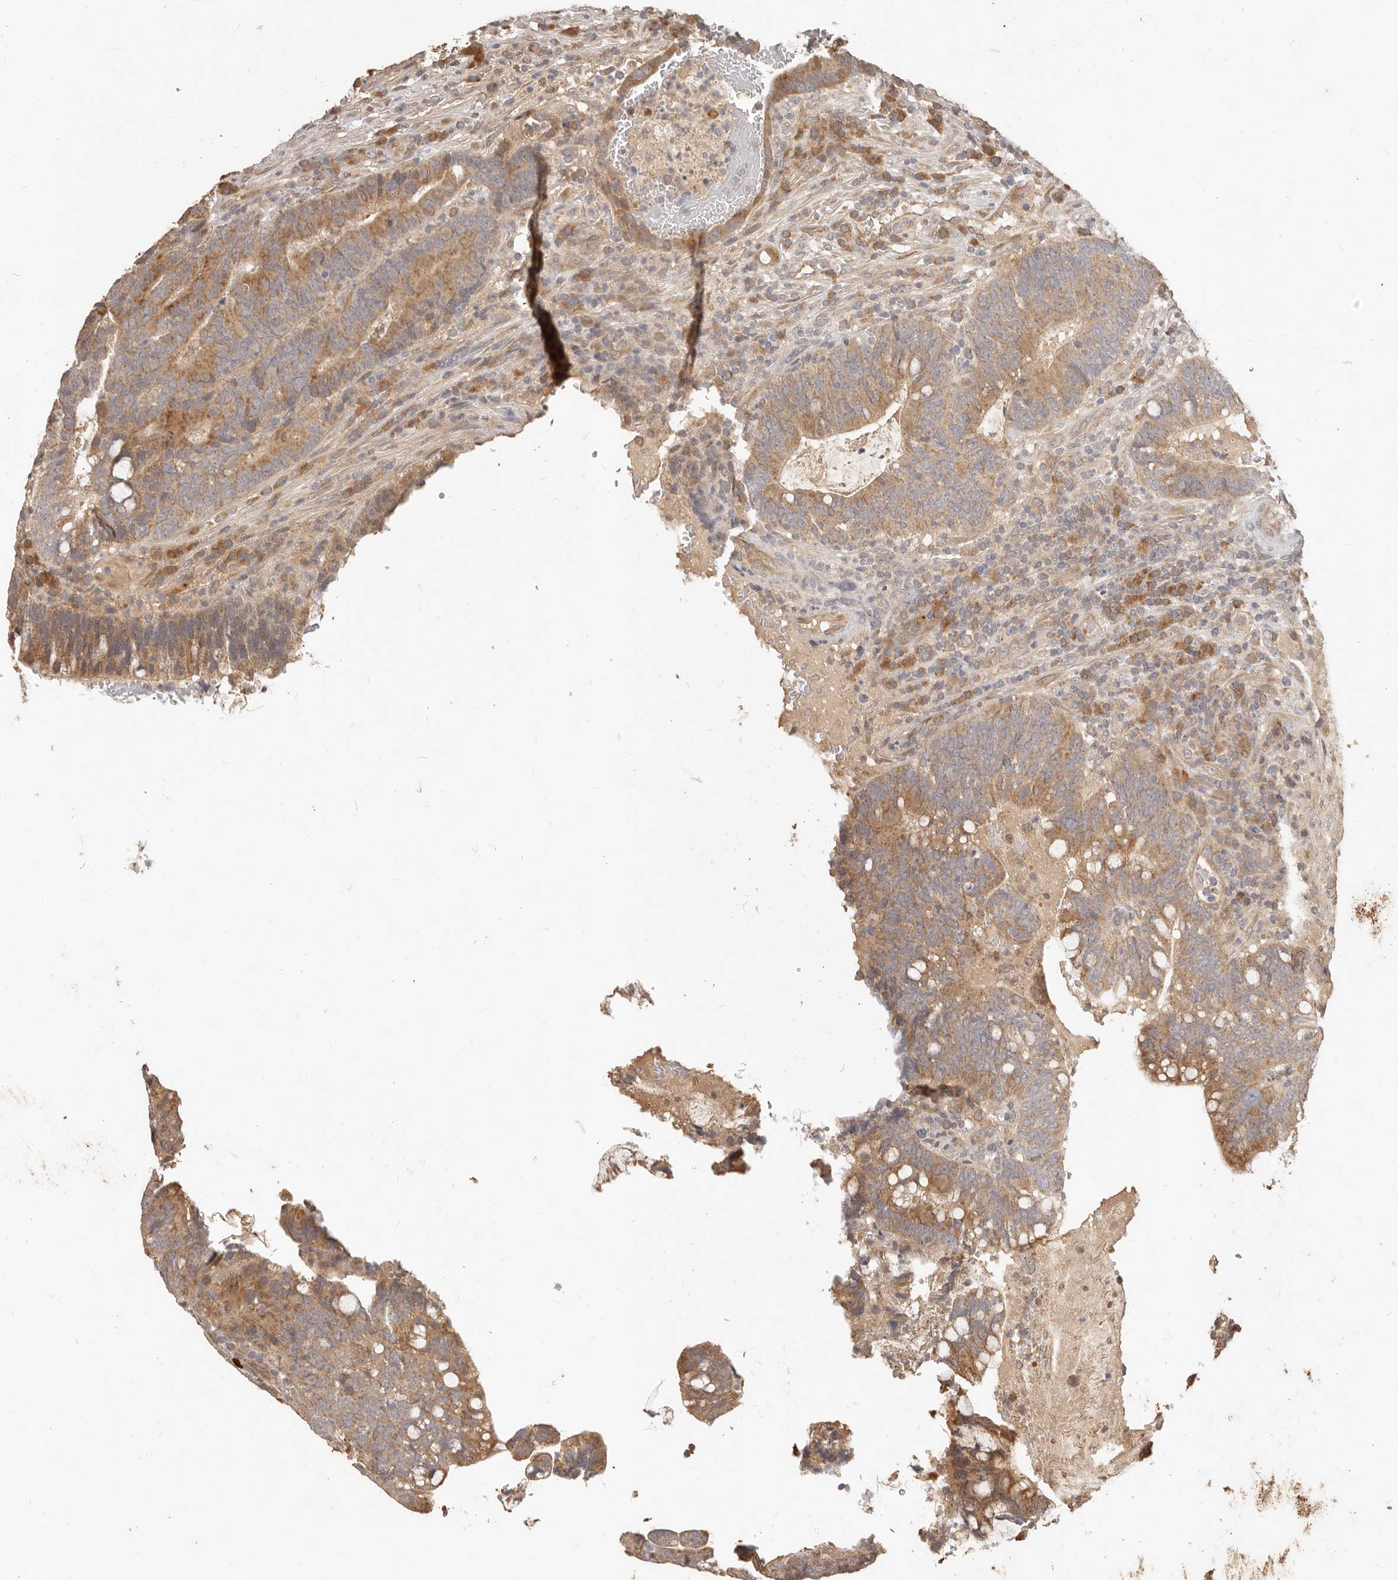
{"staining": {"intensity": "moderate", "quantity": ">75%", "location": "cytoplasmic/membranous"}, "tissue": "colorectal cancer", "cell_type": "Tumor cells", "image_type": "cancer", "snomed": [{"axis": "morphology", "description": "Adenocarcinoma, NOS"}, {"axis": "topography", "description": "Colon"}], "caption": "Colorectal cancer stained for a protein reveals moderate cytoplasmic/membranous positivity in tumor cells. (DAB IHC with brightfield microscopy, high magnification).", "gene": "MTFR2", "patient": {"sex": "female", "age": 66}}